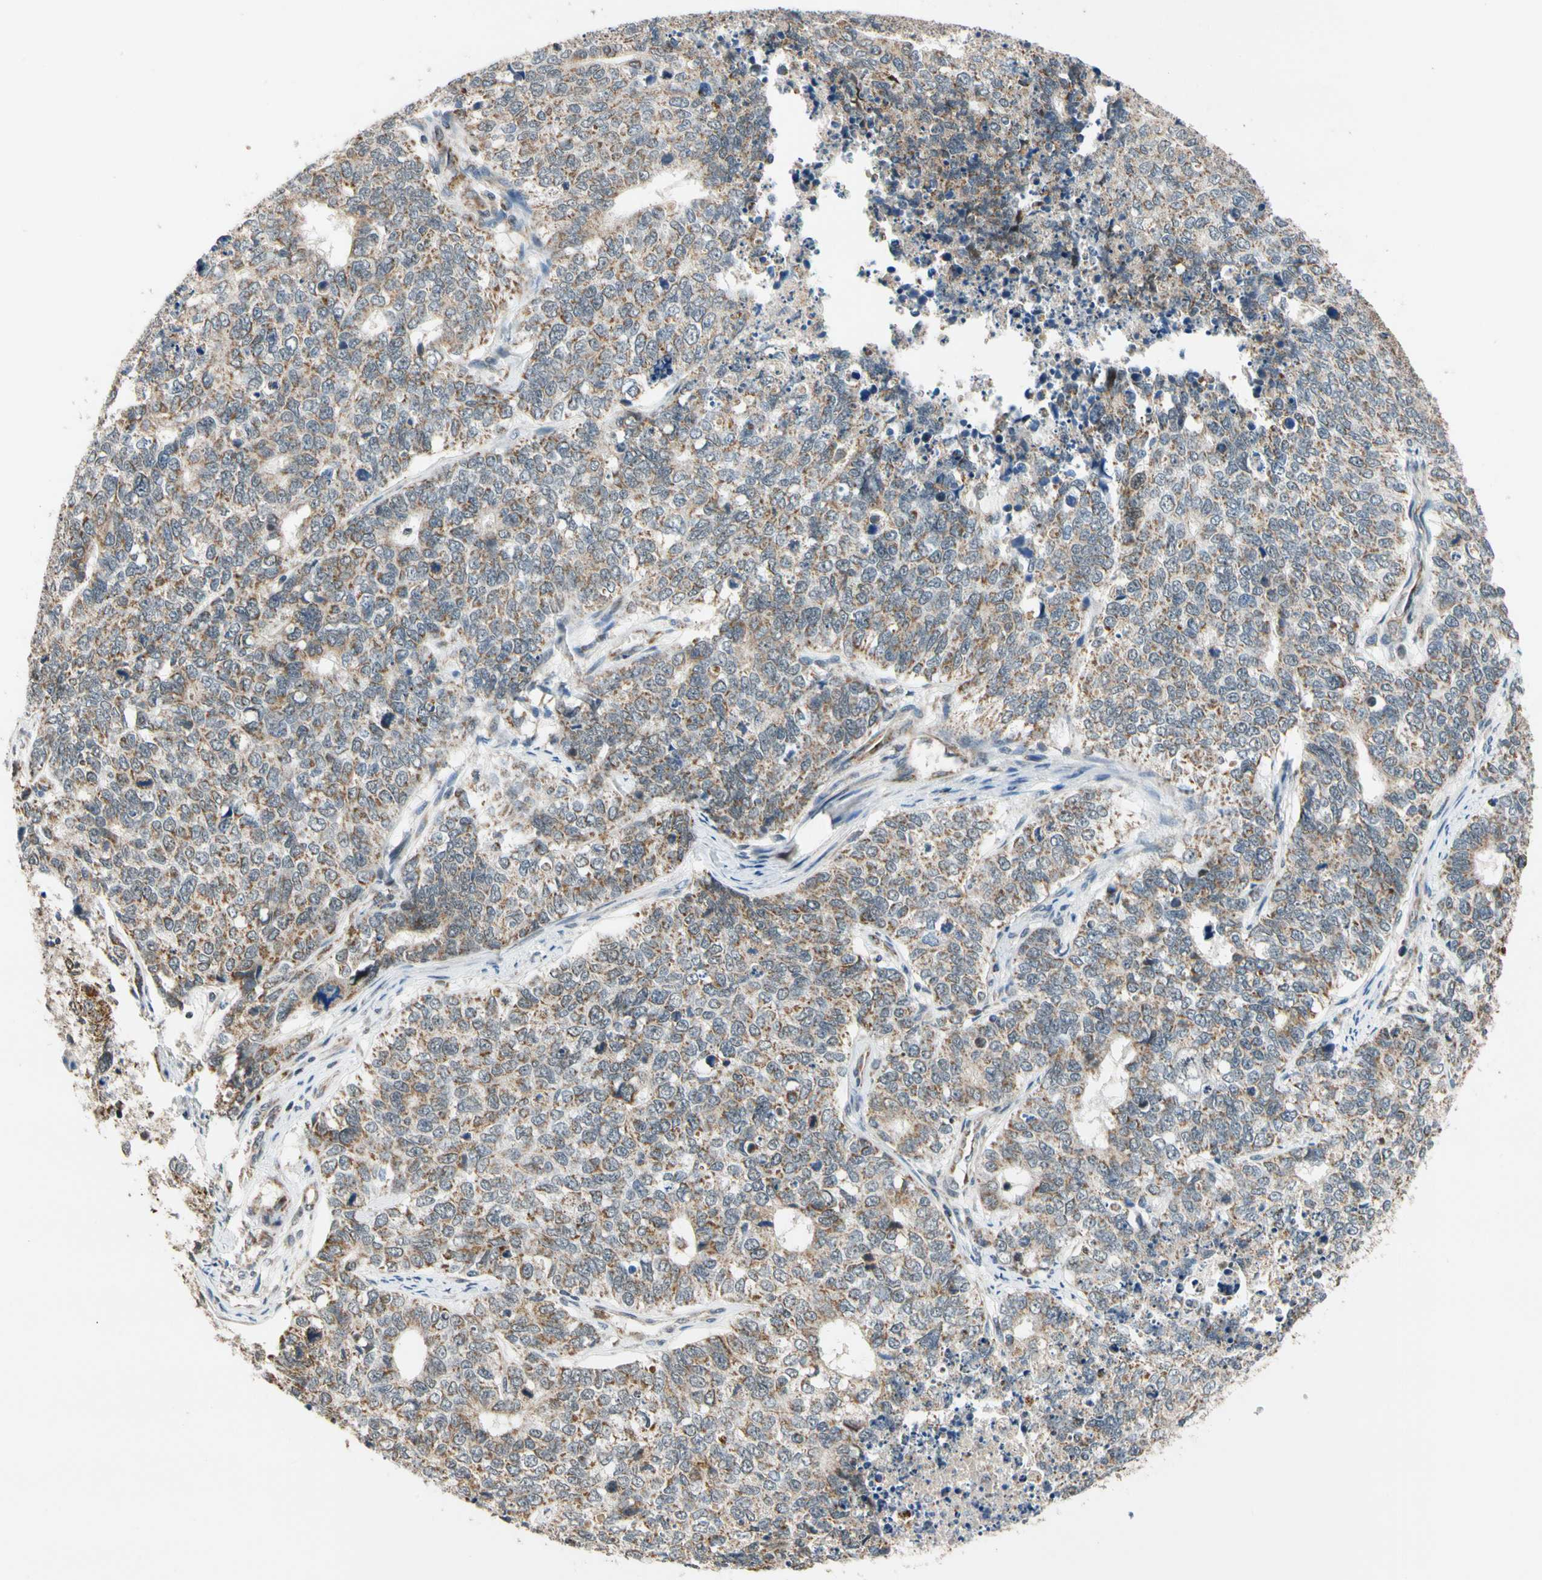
{"staining": {"intensity": "moderate", "quantity": "25%-75%", "location": "cytoplasmic/membranous"}, "tissue": "cervical cancer", "cell_type": "Tumor cells", "image_type": "cancer", "snomed": [{"axis": "morphology", "description": "Squamous cell carcinoma, NOS"}, {"axis": "topography", "description": "Cervix"}], "caption": "Cervical cancer stained with DAB (3,3'-diaminobenzidine) IHC demonstrates medium levels of moderate cytoplasmic/membranous positivity in about 25%-75% of tumor cells.", "gene": "KHDC4", "patient": {"sex": "female", "age": 63}}